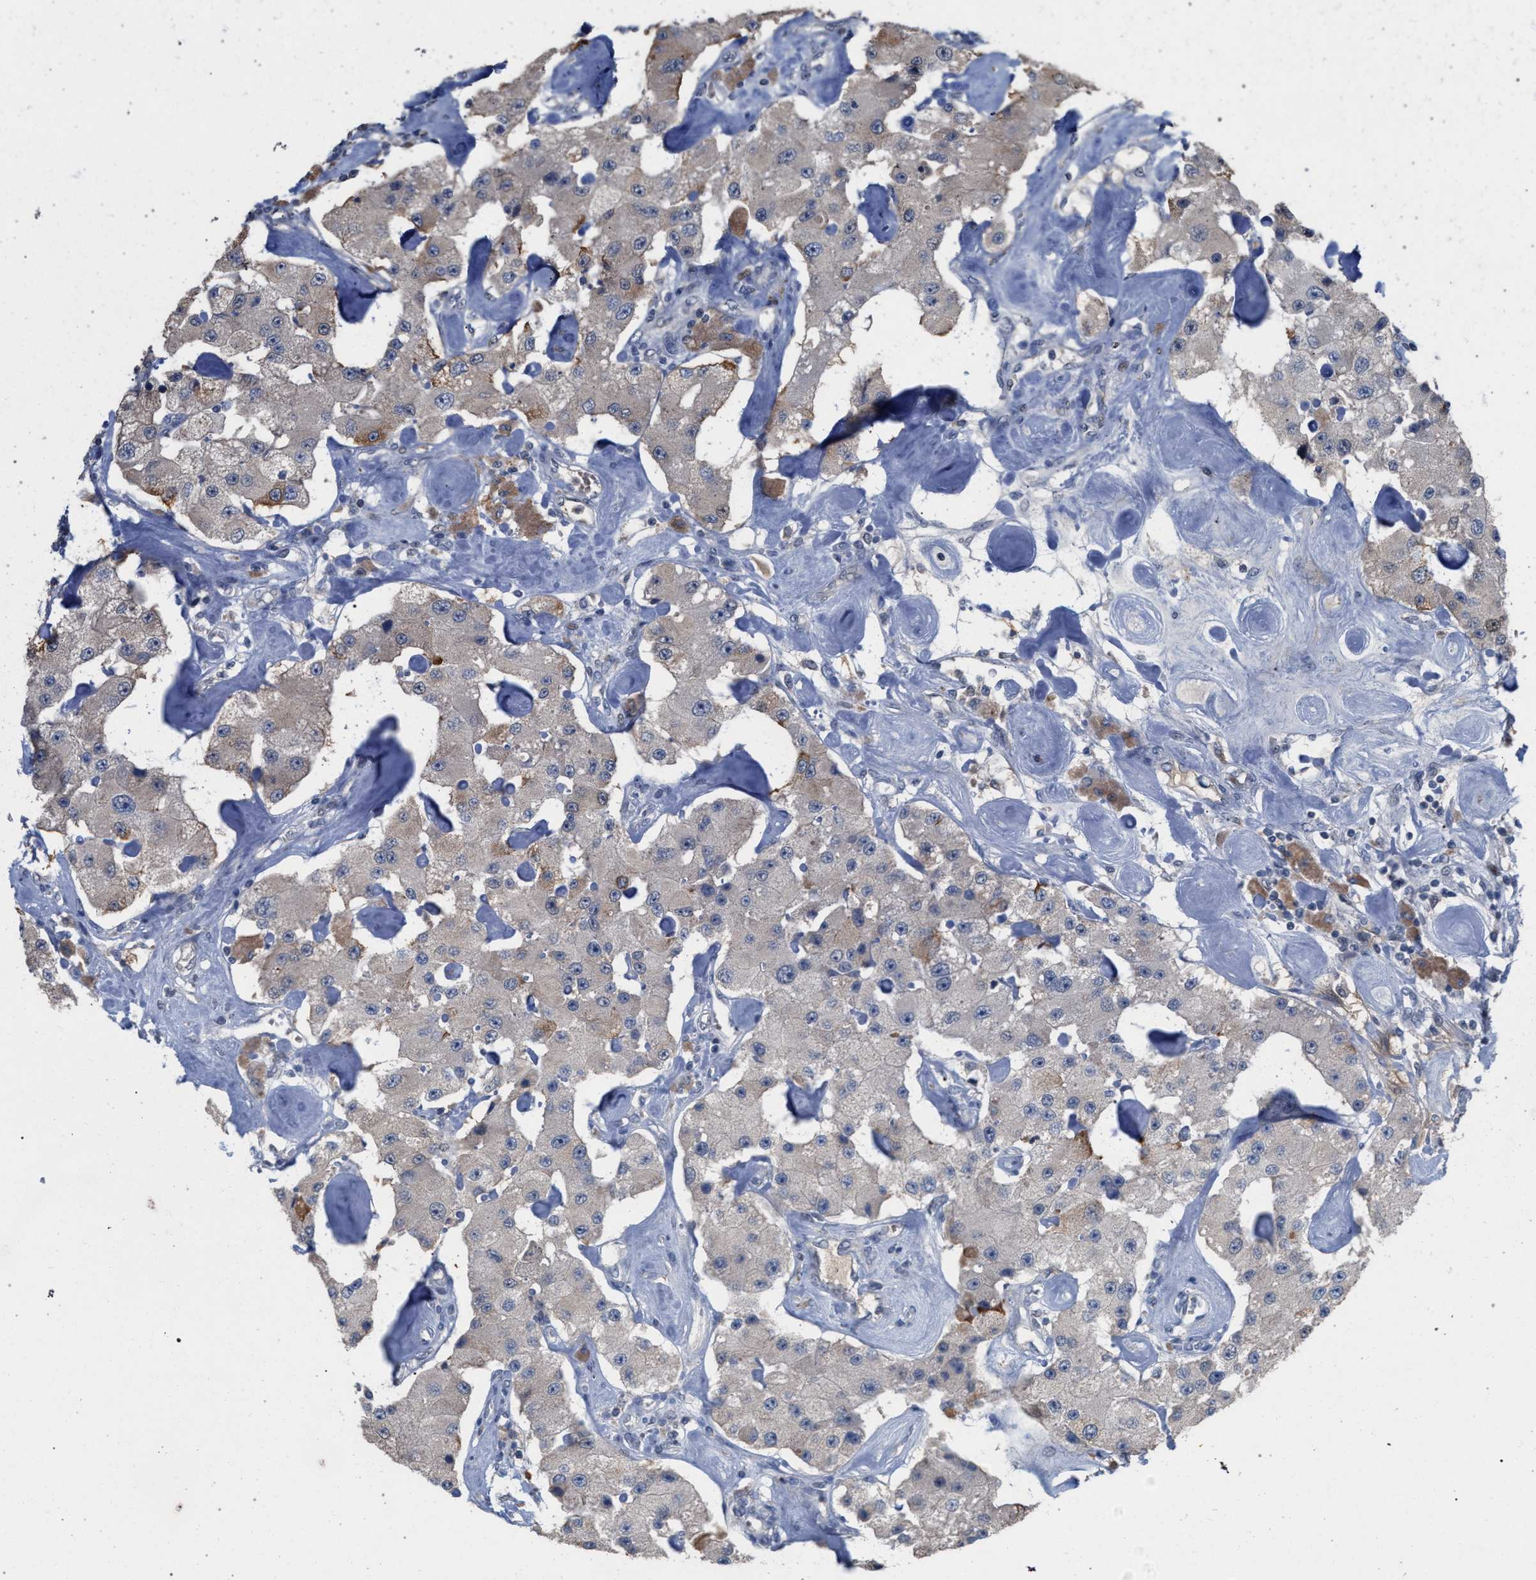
{"staining": {"intensity": "moderate", "quantity": "<25%", "location": "cytoplasmic/membranous"}, "tissue": "carcinoid", "cell_type": "Tumor cells", "image_type": "cancer", "snomed": [{"axis": "morphology", "description": "Carcinoid, malignant, NOS"}, {"axis": "topography", "description": "Pancreas"}], "caption": "IHC (DAB (3,3'-diaminobenzidine)) staining of human carcinoid shows moderate cytoplasmic/membranous protein expression in approximately <25% of tumor cells.", "gene": "TECPR1", "patient": {"sex": "male", "age": 41}}